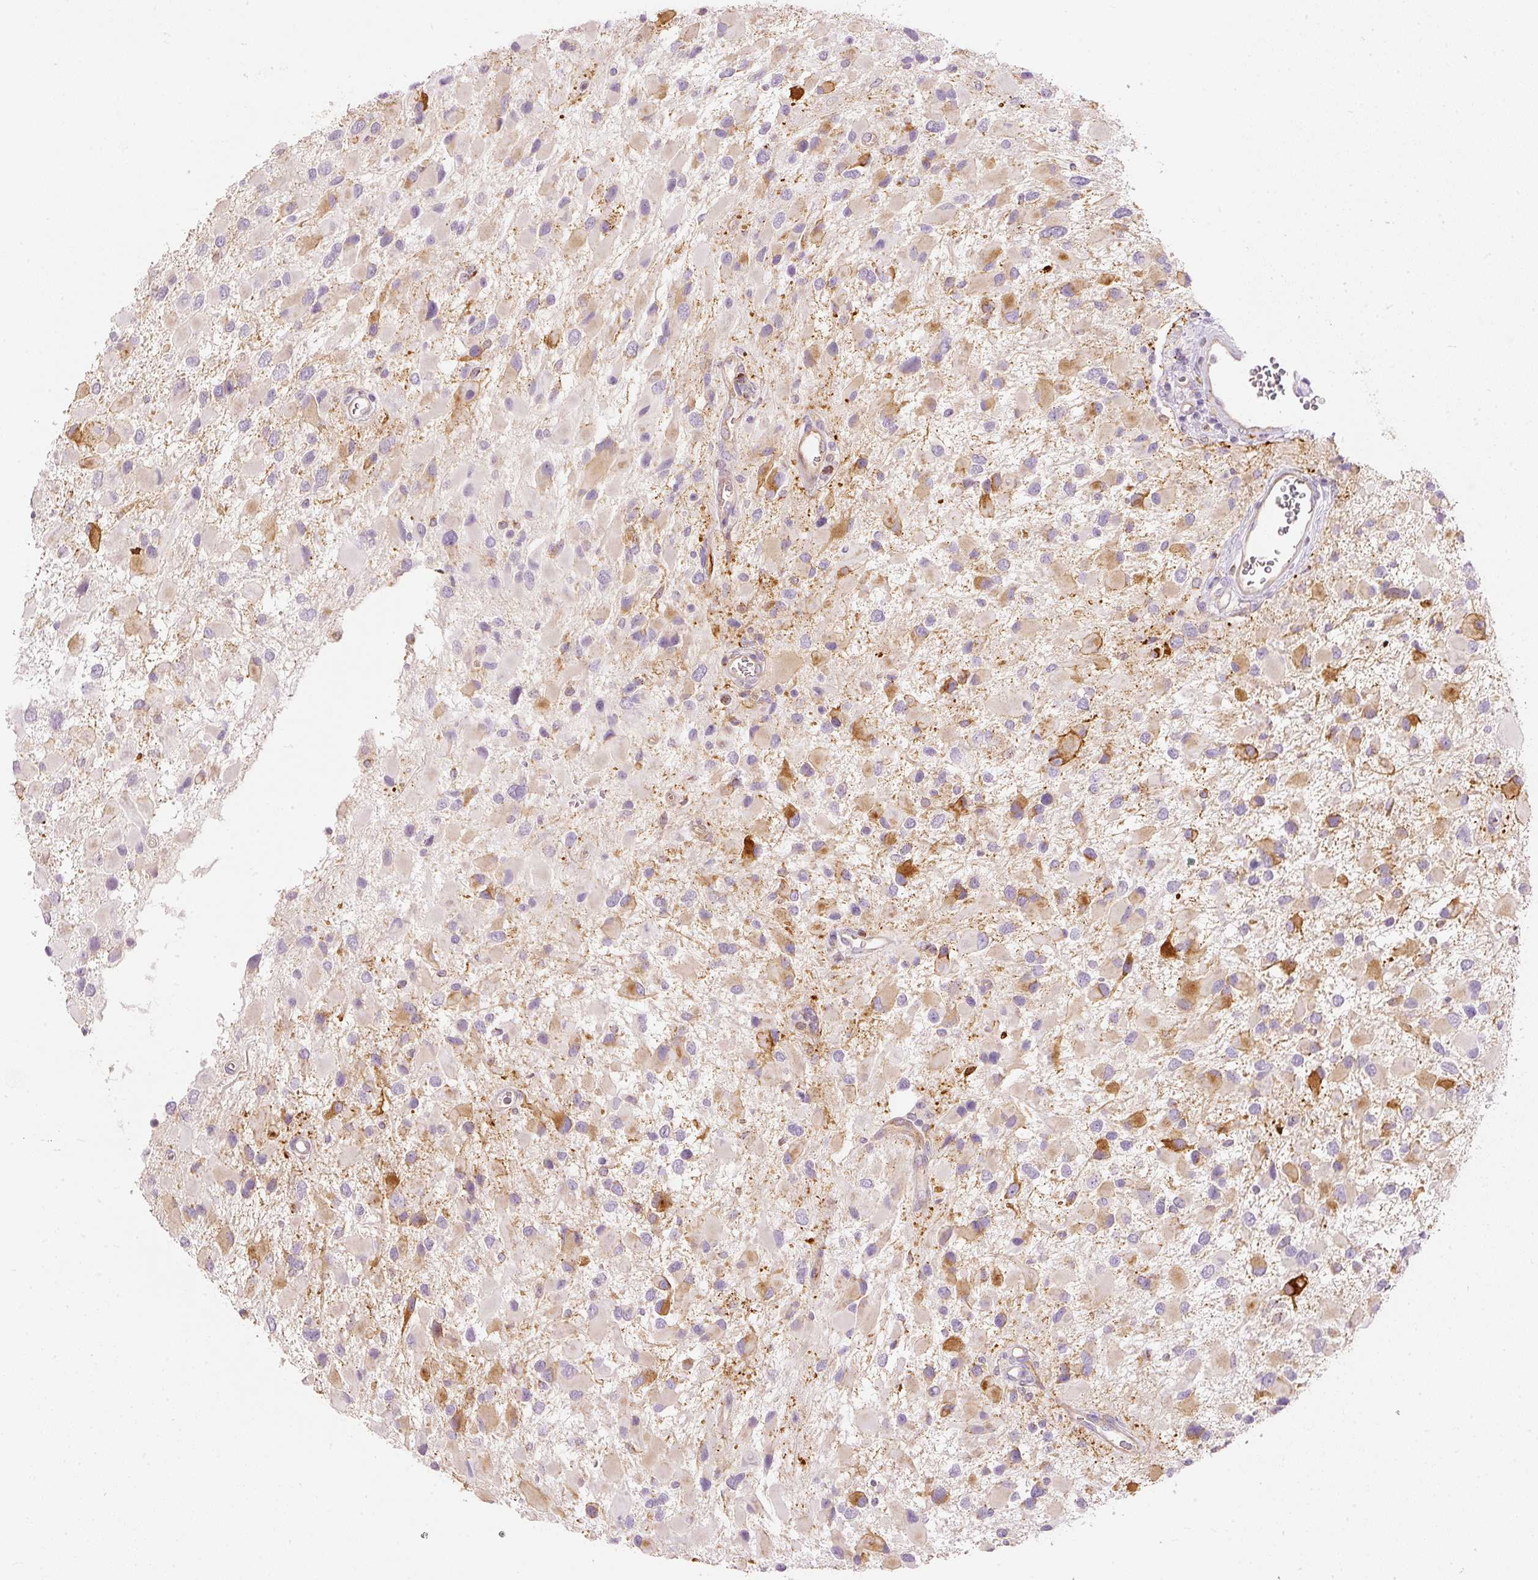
{"staining": {"intensity": "strong", "quantity": "<25%", "location": "cytoplasmic/membranous"}, "tissue": "glioma", "cell_type": "Tumor cells", "image_type": "cancer", "snomed": [{"axis": "morphology", "description": "Glioma, malignant, High grade"}, {"axis": "topography", "description": "Brain"}], "caption": "Protein staining by IHC shows strong cytoplasmic/membranous expression in approximately <25% of tumor cells in glioma.", "gene": "MTHFD2", "patient": {"sex": "male", "age": 53}}